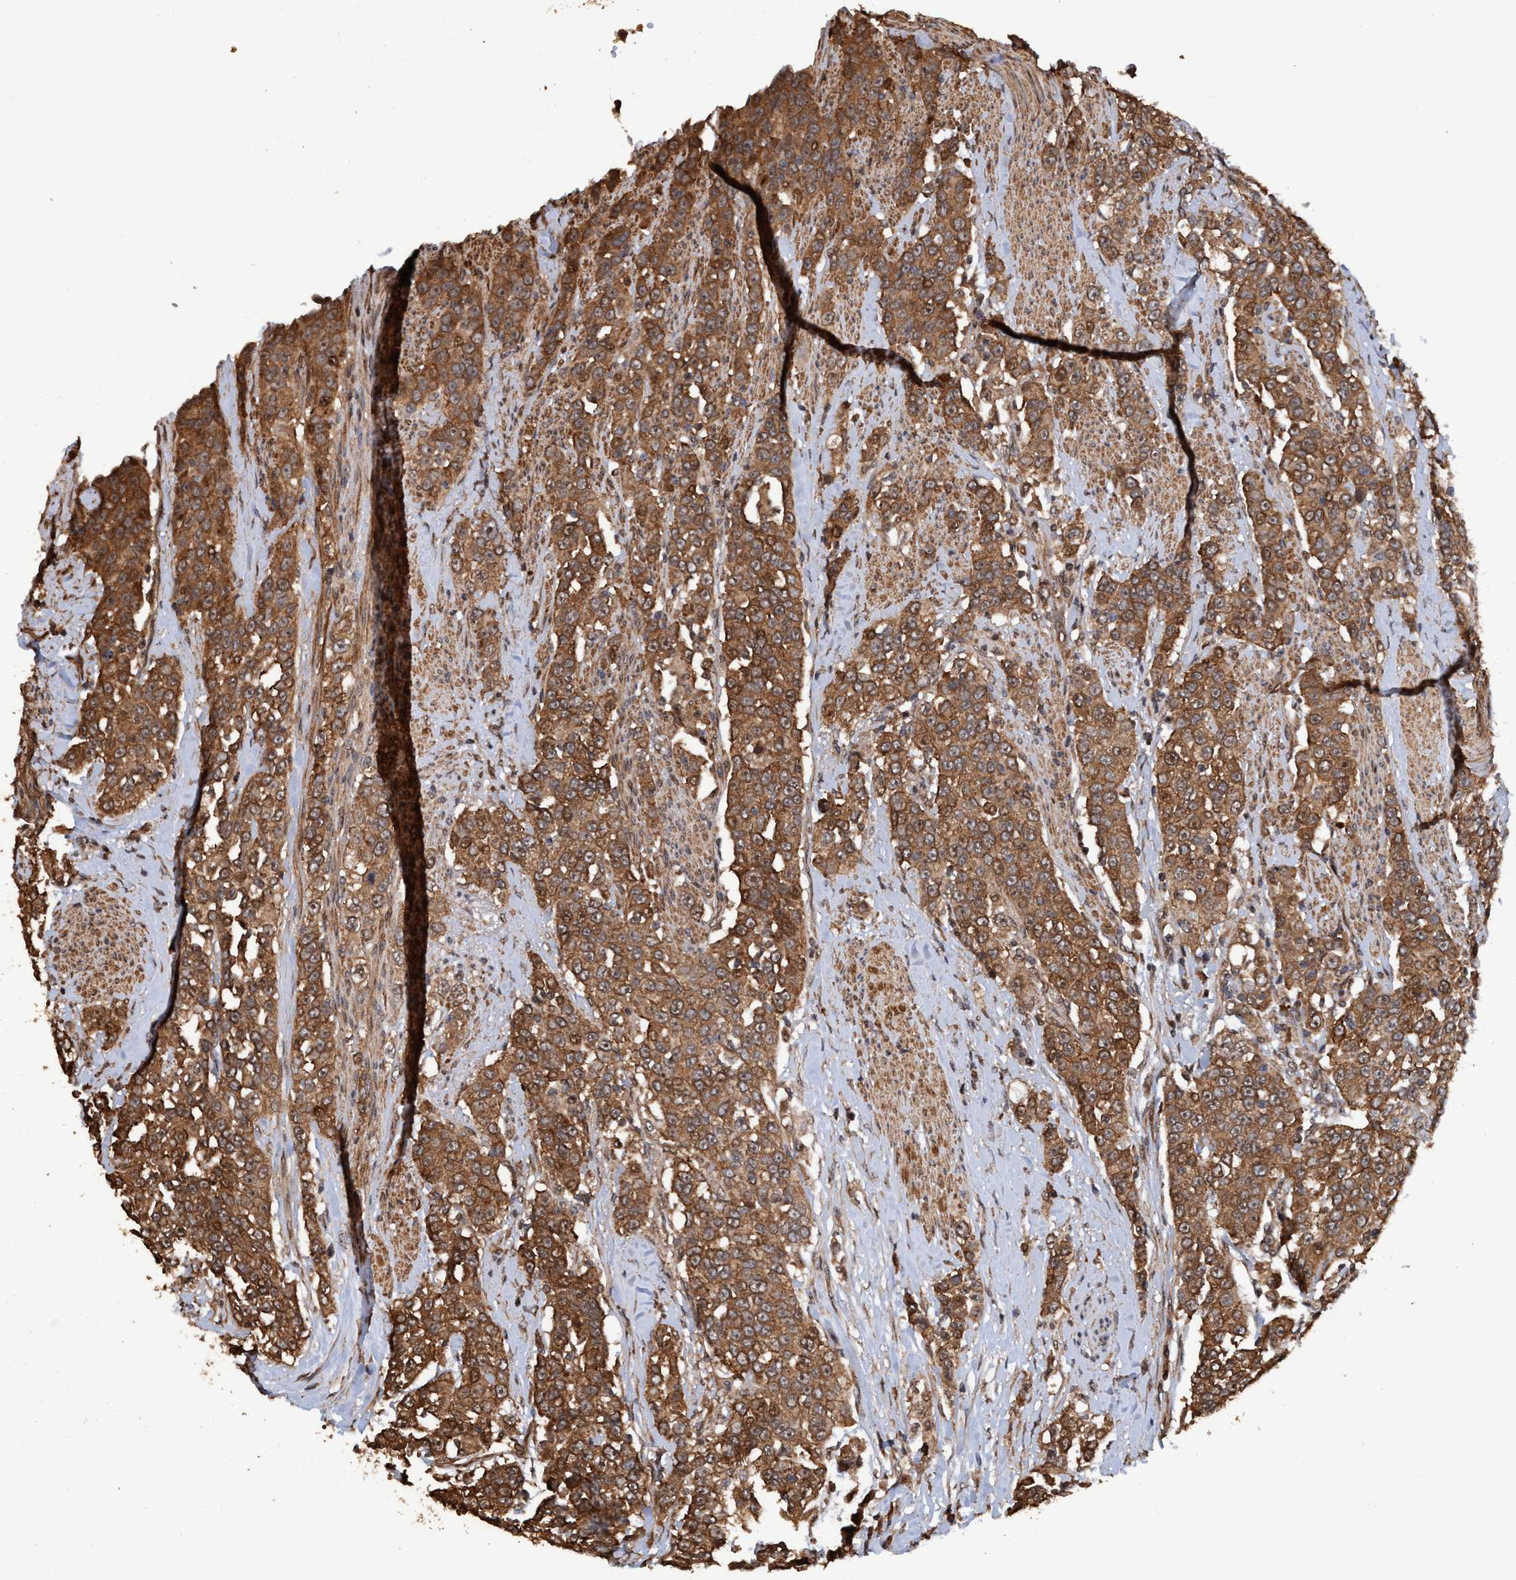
{"staining": {"intensity": "moderate", "quantity": ">75%", "location": "cytoplasmic/membranous,nuclear"}, "tissue": "urothelial cancer", "cell_type": "Tumor cells", "image_type": "cancer", "snomed": [{"axis": "morphology", "description": "Urothelial carcinoma, High grade"}, {"axis": "topography", "description": "Urinary bladder"}], "caption": "Immunohistochemistry of urothelial cancer demonstrates medium levels of moderate cytoplasmic/membranous and nuclear positivity in approximately >75% of tumor cells. Immunohistochemistry stains the protein in brown and the nuclei are stained blue.", "gene": "TRPC7", "patient": {"sex": "female", "age": 80}}